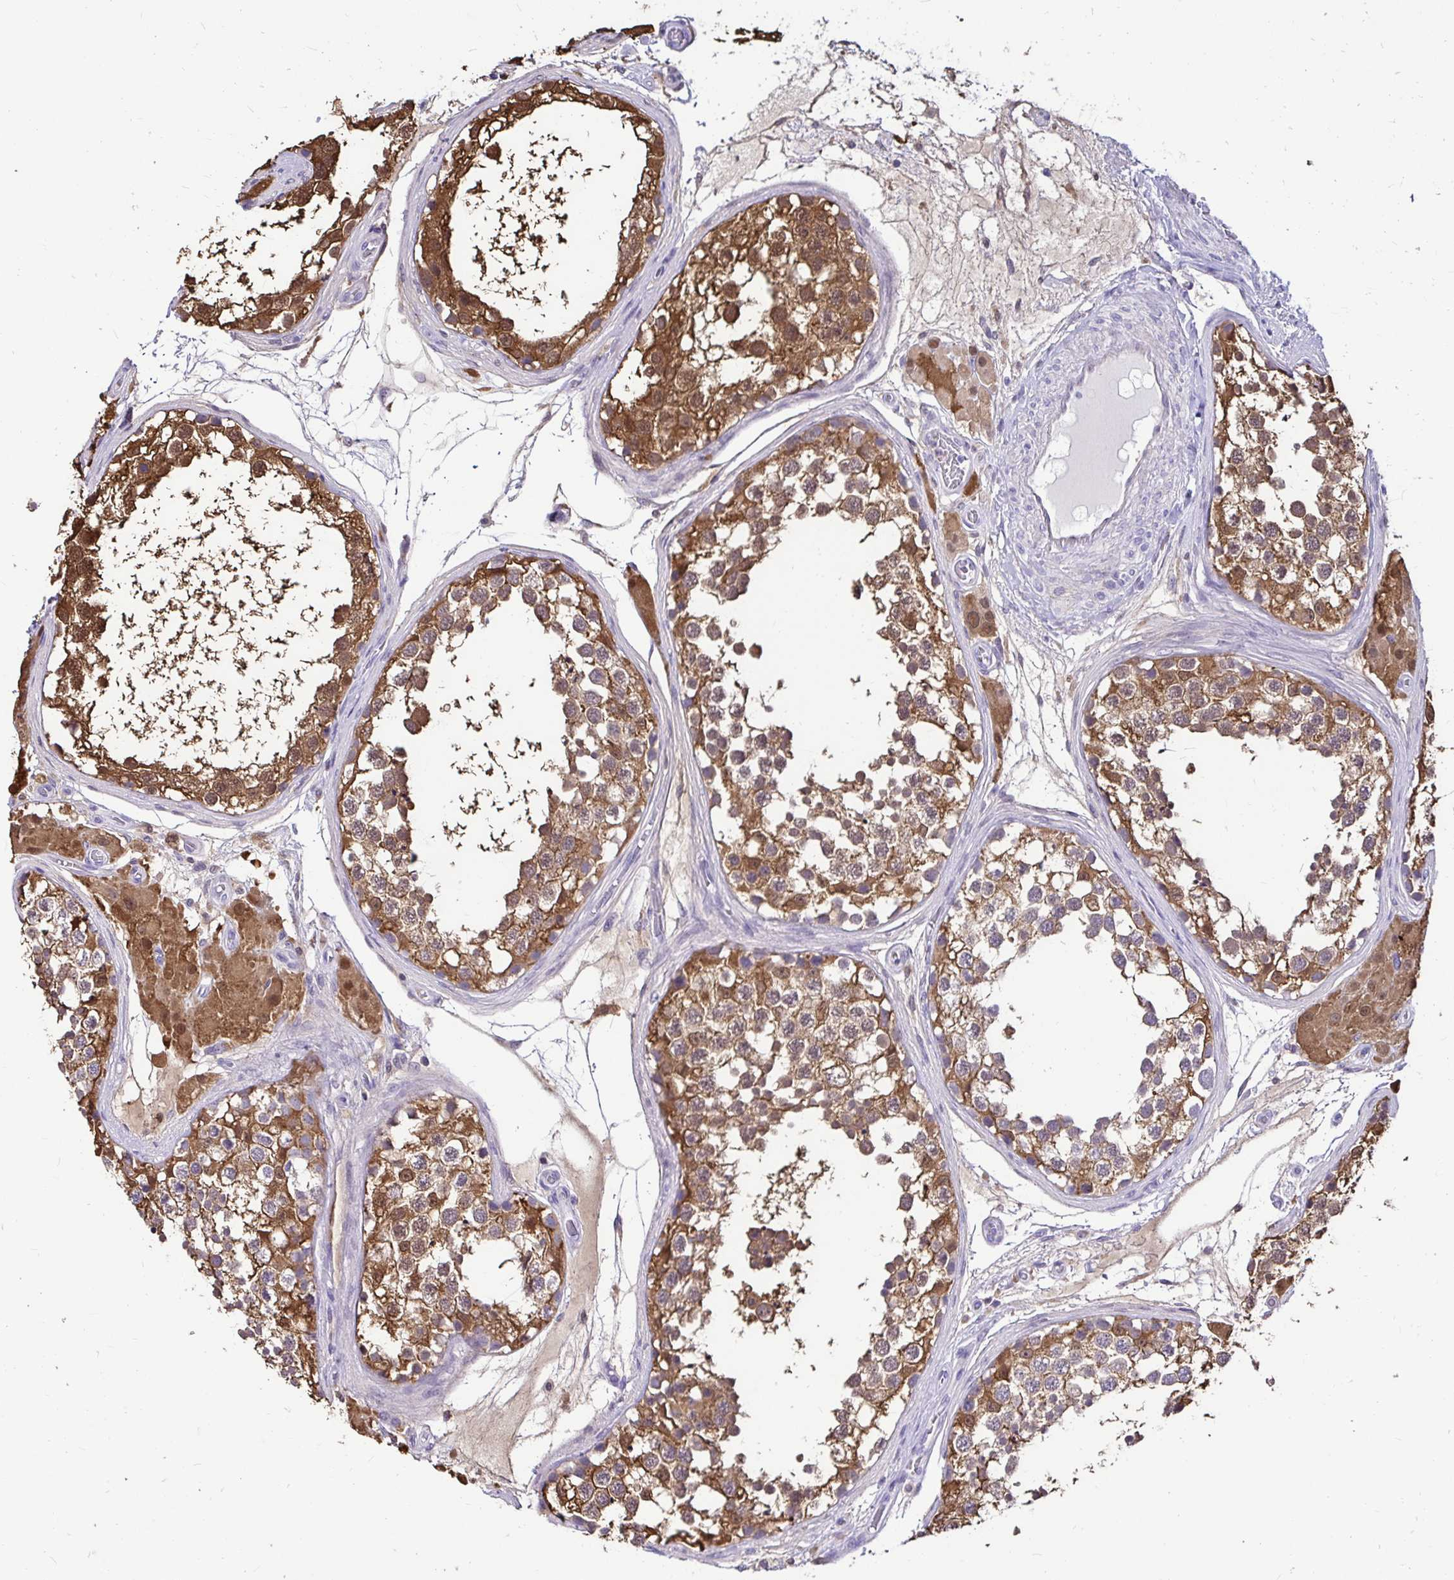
{"staining": {"intensity": "moderate", "quantity": ">75%", "location": "cytoplasmic/membranous"}, "tissue": "testis", "cell_type": "Cells in seminiferous ducts", "image_type": "normal", "snomed": [{"axis": "morphology", "description": "Normal tissue, NOS"}, {"axis": "morphology", "description": "Seminoma, NOS"}, {"axis": "topography", "description": "Testis"}], "caption": "The image shows staining of unremarkable testis, revealing moderate cytoplasmic/membranous protein staining (brown color) within cells in seminiferous ducts. The protein of interest is stained brown, and the nuclei are stained in blue (DAB IHC with brightfield microscopy, high magnification).", "gene": "IDH1", "patient": {"sex": "male", "age": 65}}